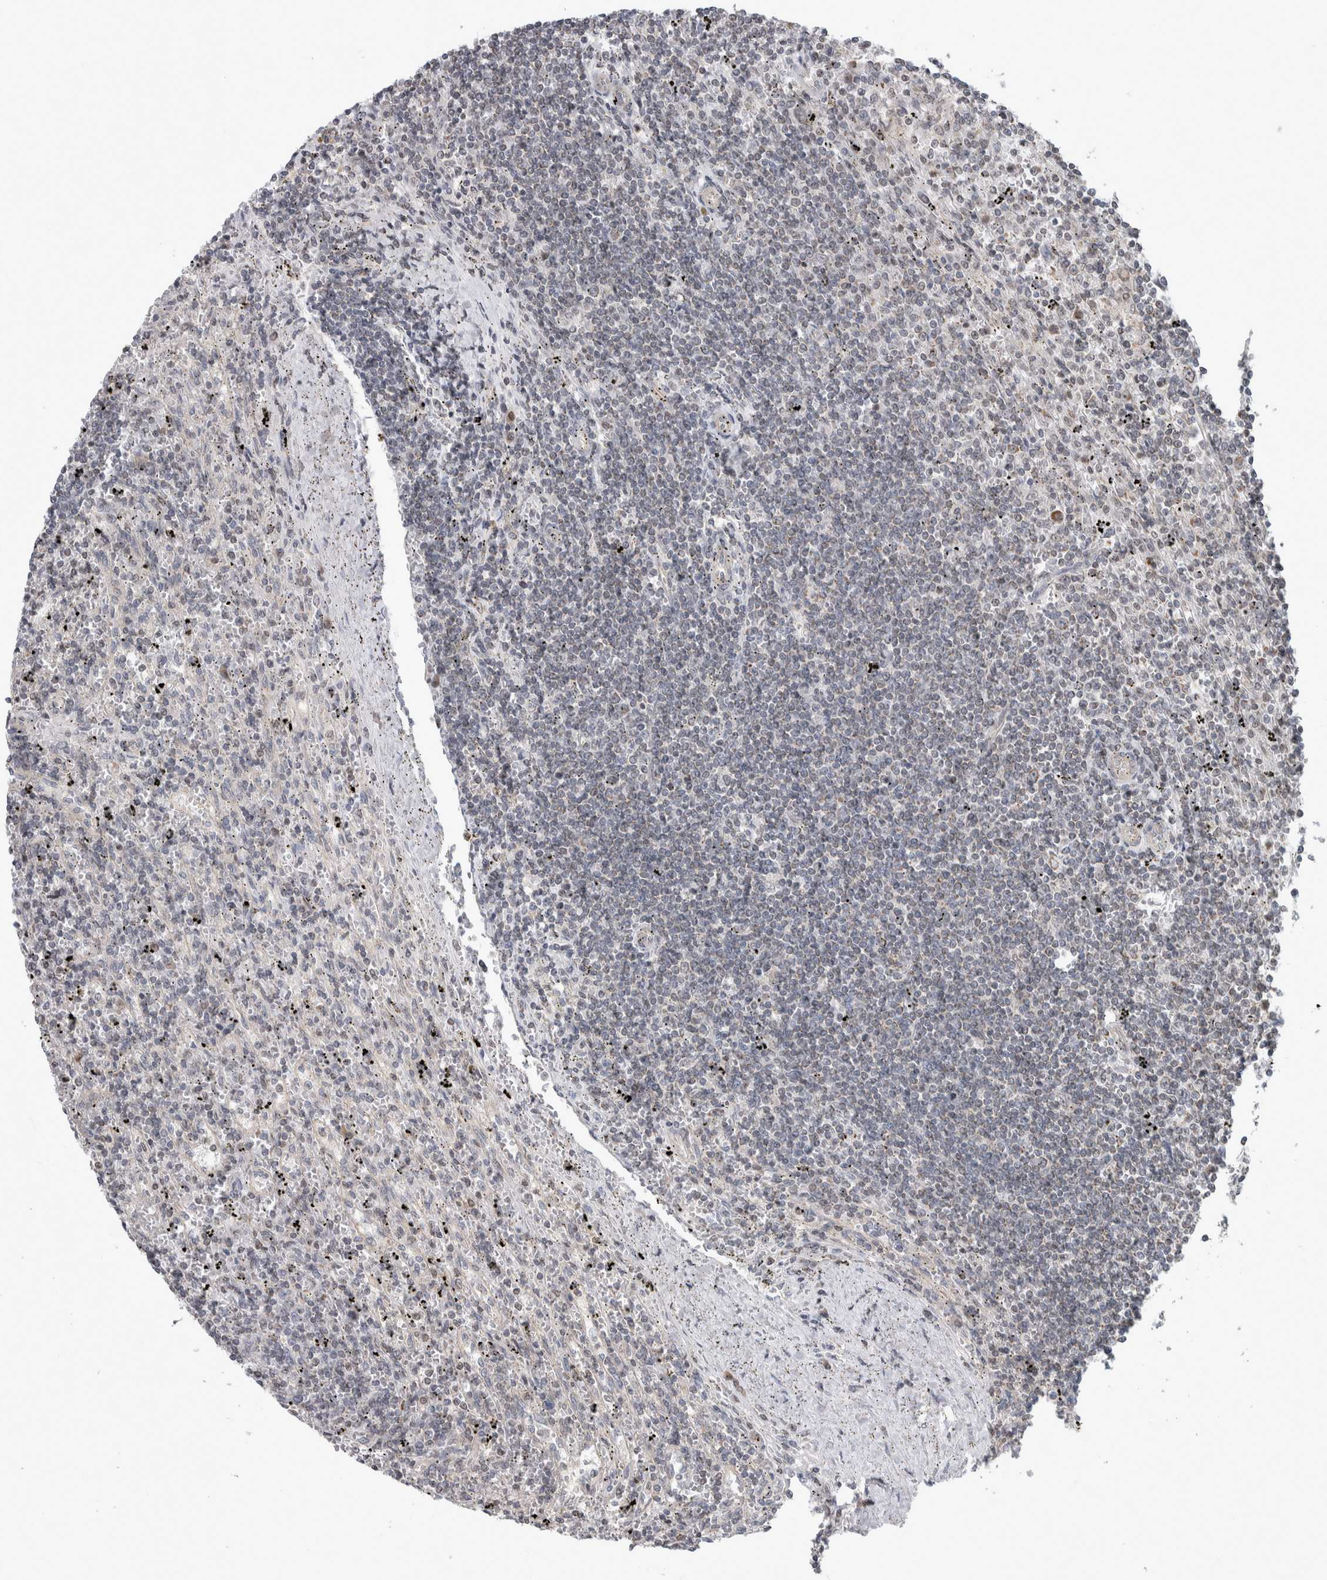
{"staining": {"intensity": "negative", "quantity": "none", "location": "none"}, "tissue": "lymphoma", "cell_type": "Tumor cells", "image_type": "cancer", "snomed": [{"axis": "morphology", "description": "Malignant lymphoma, non-Hodgkin's type, Low grade"}, {"axis": "topography", "description": "Spleen"}], "caption": "This photomicrograph is of lymphoma stained with immunohistochemistry to label a protein in brown with the nuclei are counter-stained blue. There is no staining in tumor cells.", "gene": "CWC27", "patient": {"sex": "male", "age": 76}}